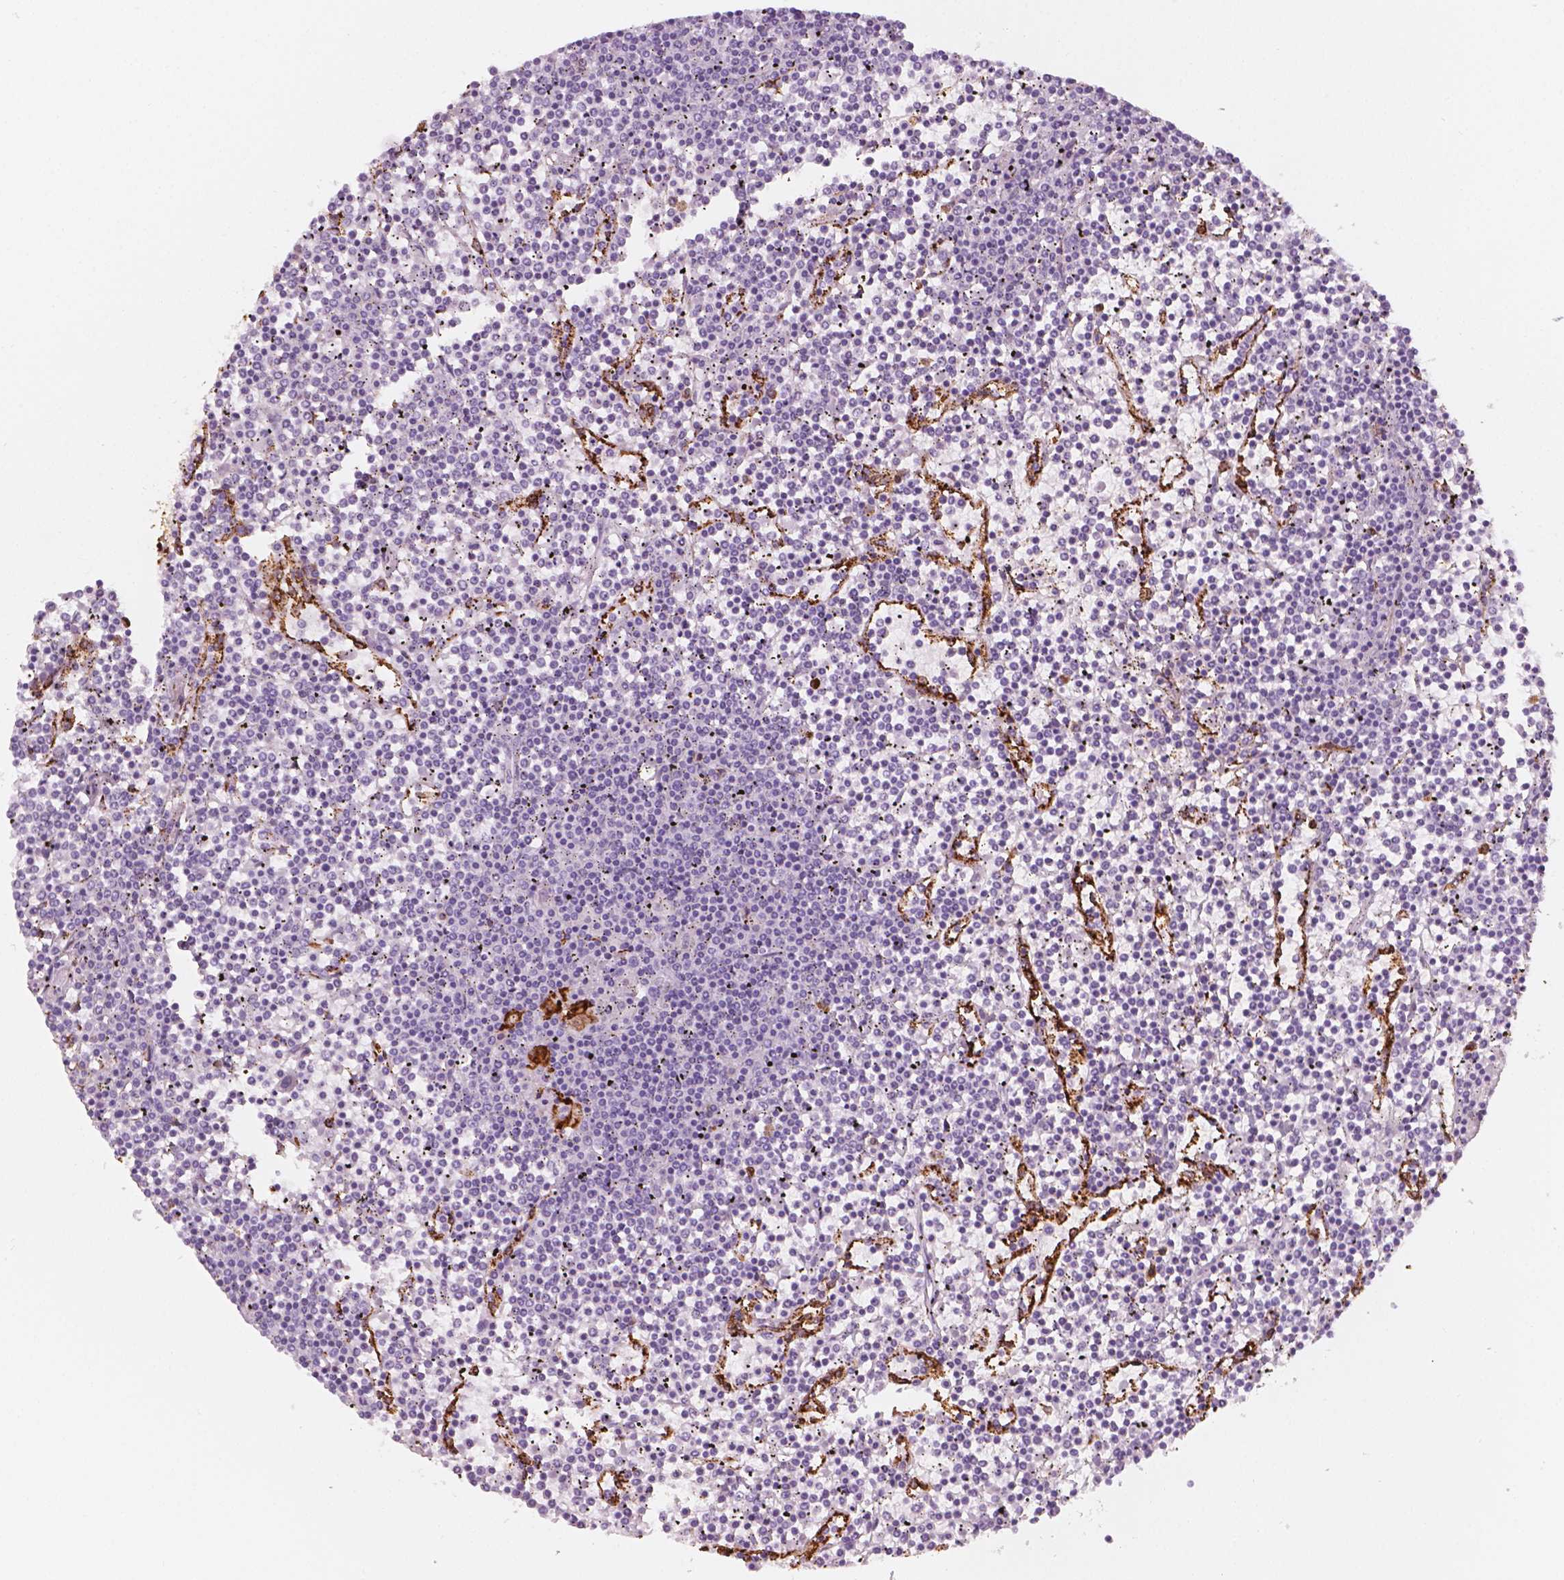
{"staining": {"intensity": "negative", "quantity": "none", "location": "none"}, "tissue": "lymphoma", "cell_type": "Tumor cells", "image_type": "cancer", "snomed": [{"axis": "morphology", "description": "Malignant lymphoma, non-Hodgkin's type, Low grade"}, {"axis": "topography", "description": "Spleen"}], "caption": "DAB immunohistochemical staining of low-grade malignant lymphoma, non-Hodgkin's type exhibits no significant positivity in tumor cells.", "gene": "CES1", "patient": {"sex": "female", "age": 19}}